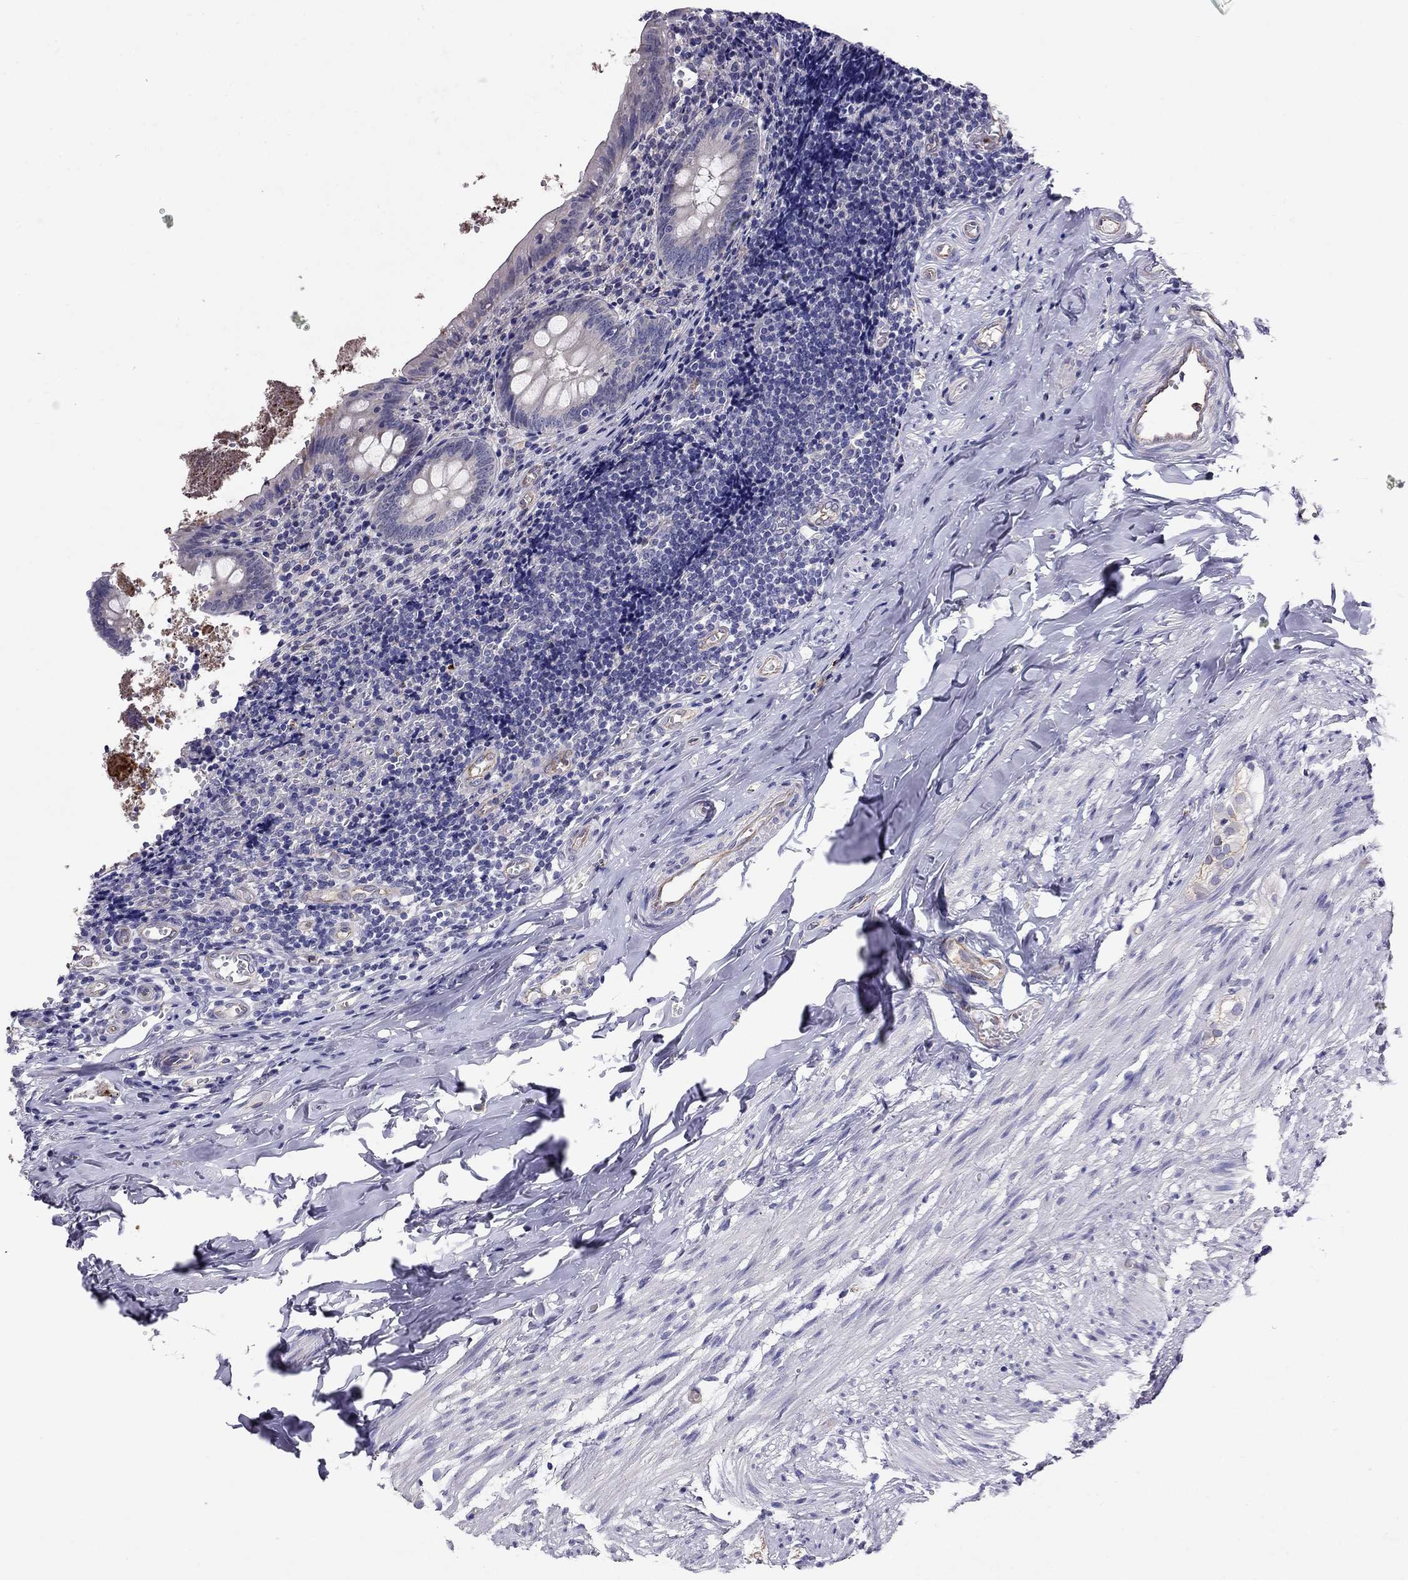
{"staining": {"intensity": "negative", "quantity": "none", "location": "none"}, "tissue": "appendix", "cell_type": "Glandular cells", "image_type": "normal", "snomed": [{"axis": "morphology", "description": "Normal tissue, NOS"}, {"axis": "topography", "description": "Appendix"}], "caption": "Photomicrograph shows no significant protein expression in glandular cells of benign appendix. Nuclei are stained in blue.", "gene": "SPINT4", "patient": {"sex": "female", "age": 23}}